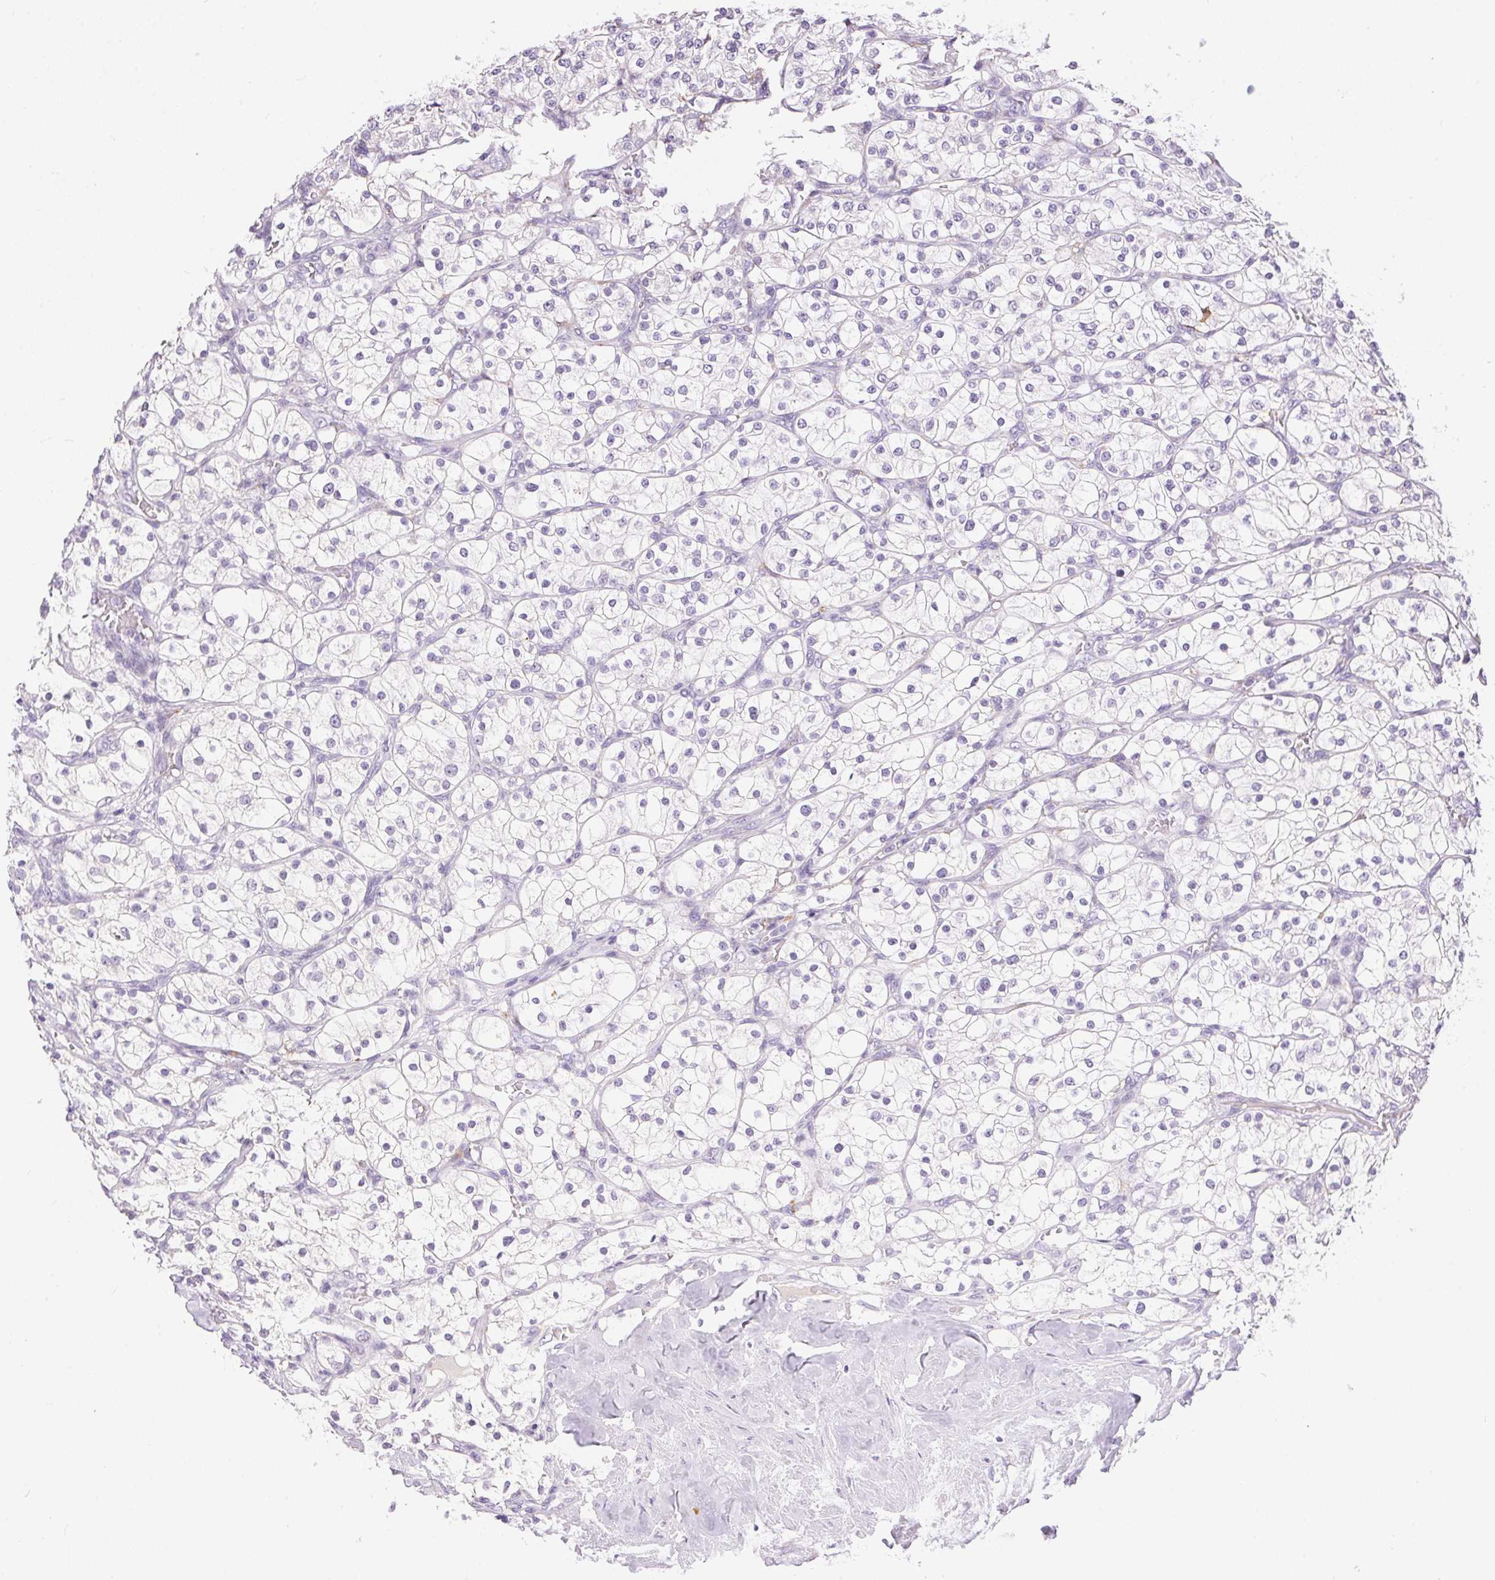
{"staining": {"intensity": "negative", "quantity": "none", "location": "none"}, "tissue": "renal cancer", "cell_type": "Tumor cells", "image_type": "cancer", "snomed": [{"axis": "morphology", "description": "Adenocarcinoma, NOS"}, {"axis": "topography", "description": "Kidney"}], "caption": "IHC photomicrograph of neoplastic tissue: renal cancer stained with DAB shows no significant protein positivity in tumor cells.", "gene": "PNLIPRP3", "patient": {"sex": "male", "age": 80}}